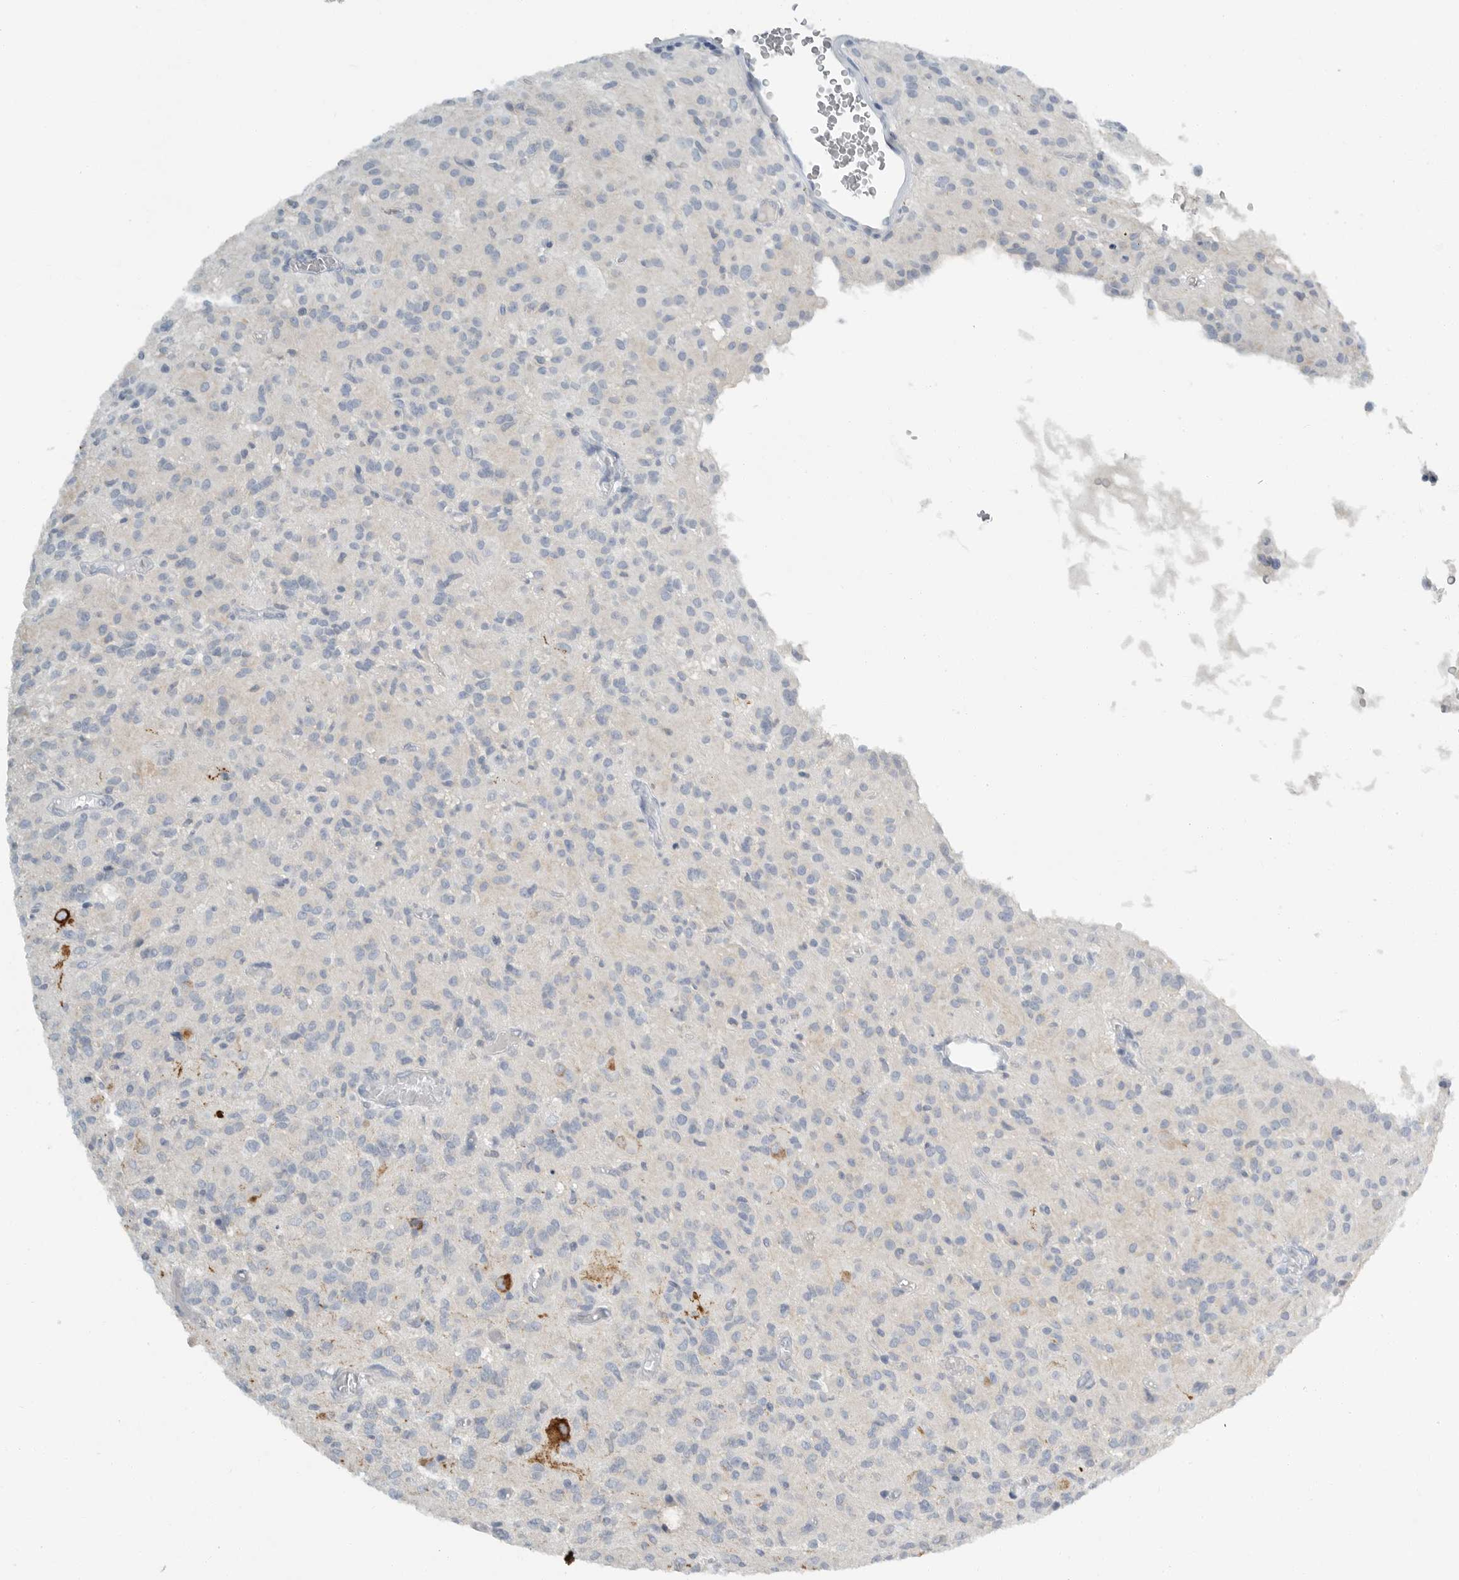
{"staining": {"intensity": "negative", "quantity": "none", "location": "none"}, "tissue": "glioma", "cell_type": "Tumor cells", "image_type": "cancer", "snomed": [{"axis": "morphology", "description": "Glioma, malignant, High grade"}, {"axis": "topography", "description": "Brain"}], "caption": "Tumor cells show no significant protein staining in glioma.", "gene": "PAM", "patient": {"sex": "female", "age": 59}}